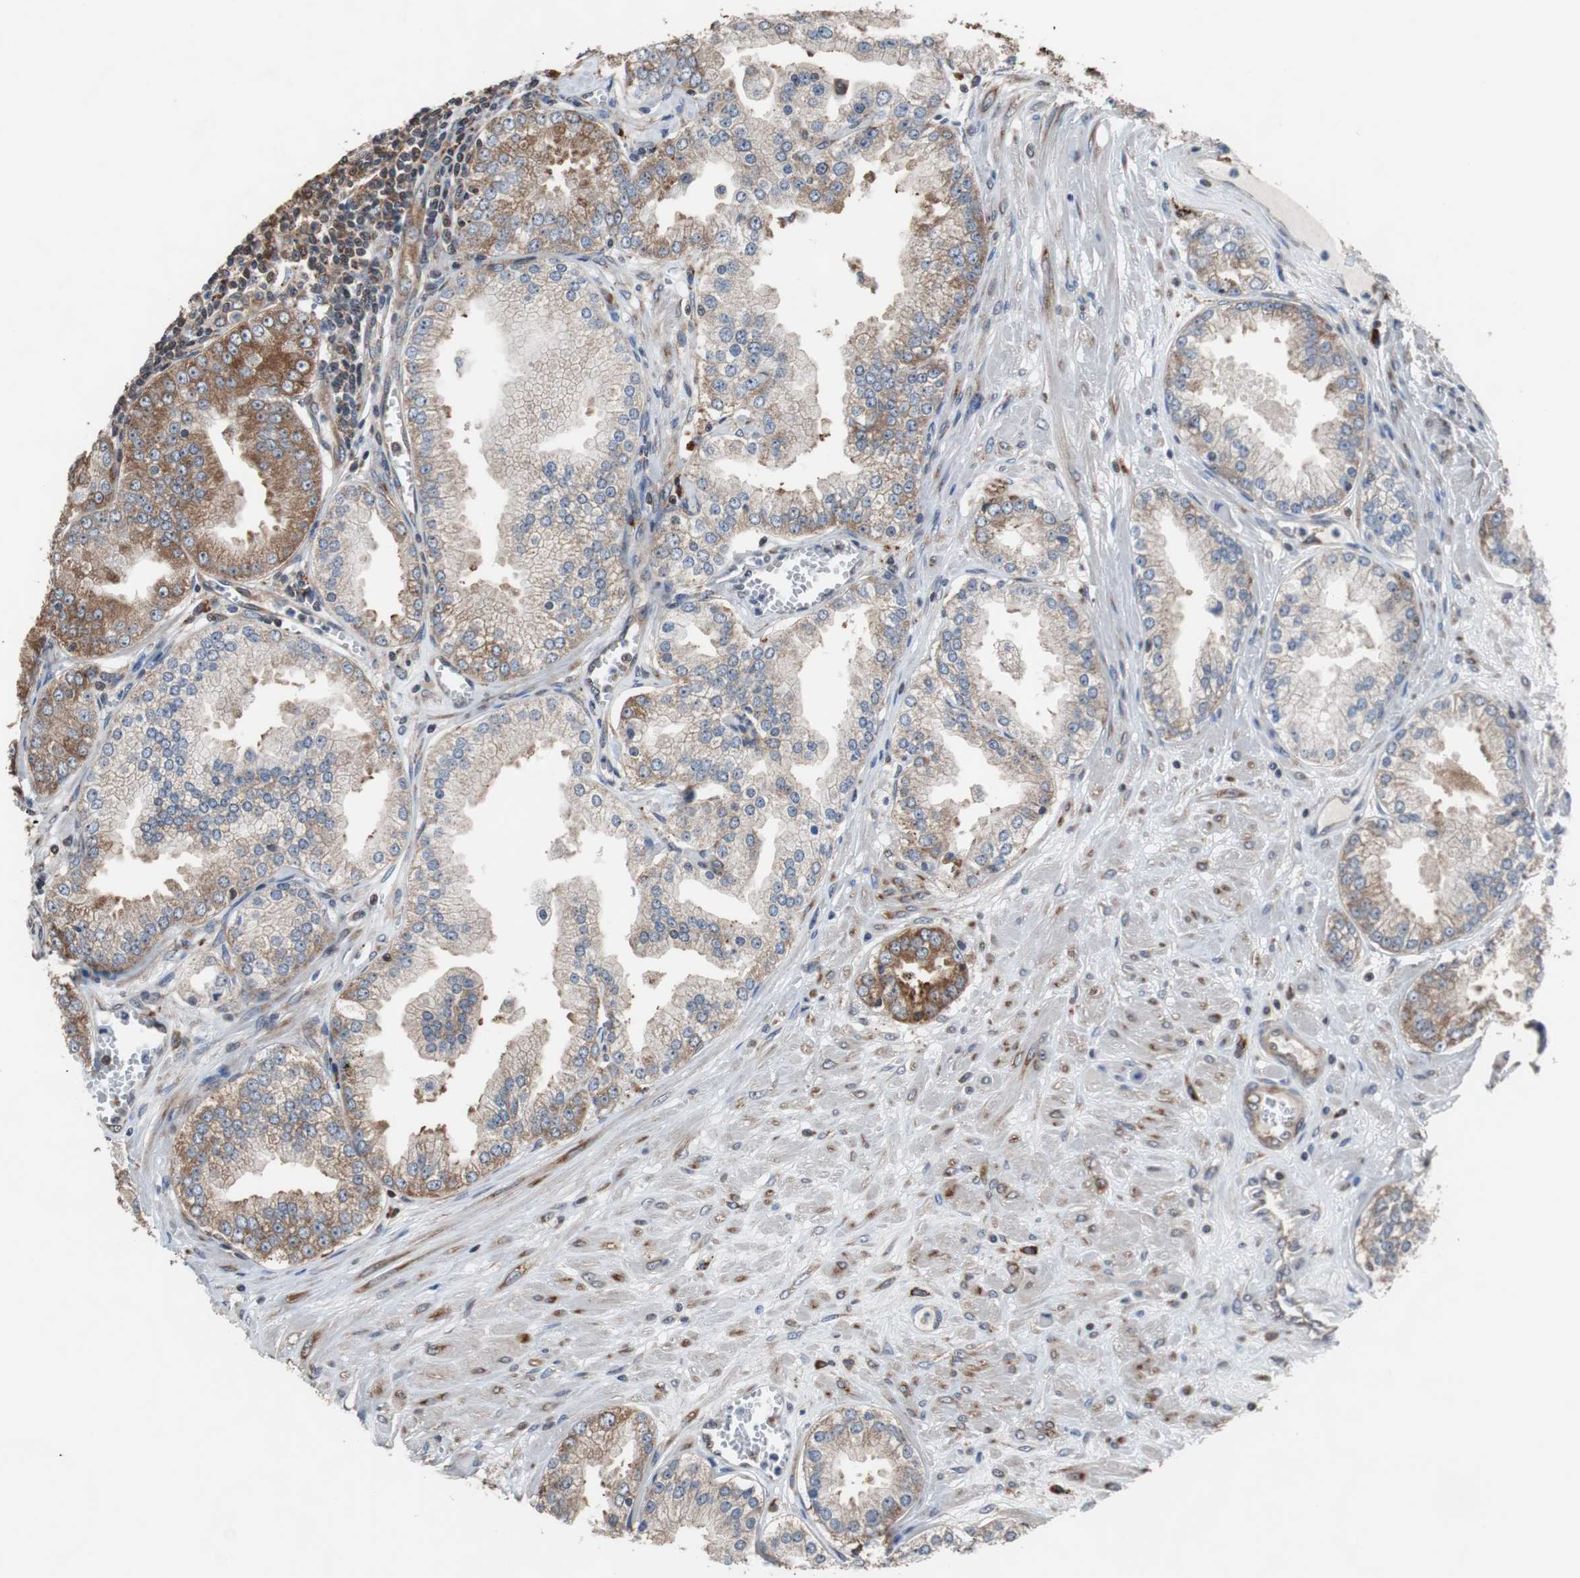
{"staining": {"intensity": "moderate", "quantity": ">75%", "location": "cytoplasmic/membranous"}, "tissue": "prostate cancer", "cell_type": "Tumor cells", "image_type": "cancer", "snomed": [{"axis": "morphology", "description": "Adenocarcinoma, High grade"}, {"axis": "topography", "description": "Prostate"}], "caption": "The immunohistochemical stain labels moderate cytoplasmic/membranous positivity in tumor cells of prostate high-grade adenocarcinoma tissue.", "gene": "USP10", "patient": {"sex": "male", "age": 61}}